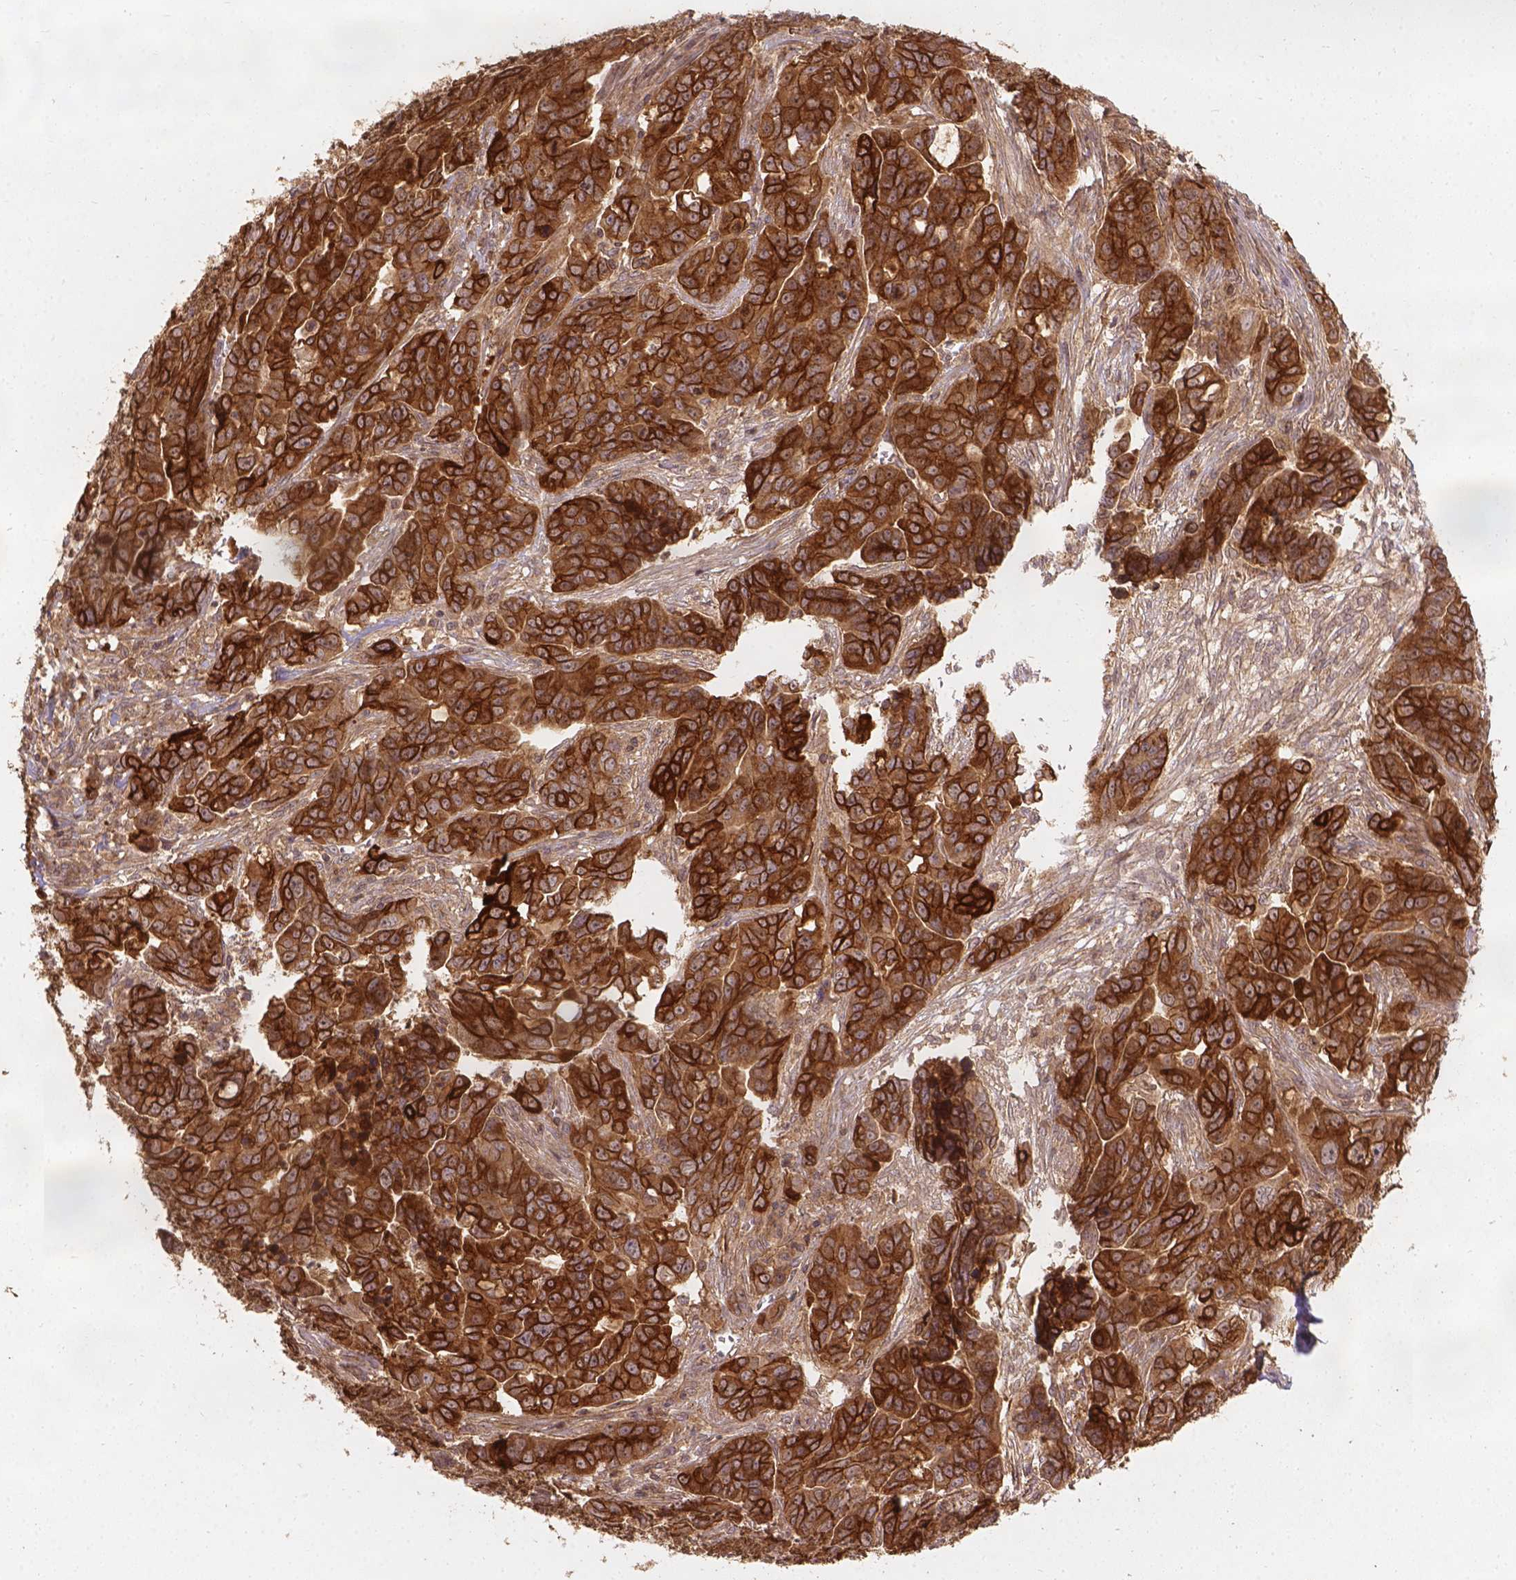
{"staining": {"intensity": "strong", "quantity": ">75%", "location": "cytoplasmic/membranous"}, "tissue": "ovarian cancer", "cell_type": "Tumor cells", "image_type": "cancer", "snomed": [{"axis": "morphology", "description": "Carcinoma, endometroid"}, {"axis": "topography", "description": "Ovary"}], "caption": "Immunohistochemistry (IHC) staining of ovarian cancer (endometroid carcinoma), which demonstrates high levels of strong cytoplasmic/membranous staining in about >75% of tumor cells indicating strong cytoplasmic/membranous protein expression. The staining was performed using DAB (3,3'-diaminobenzidine) (brown) for protein detection and nuclei were counterstained in hematoxylin (blue).", "gene": "XPR1", "patient": {"sex": "female", "age": 78}}